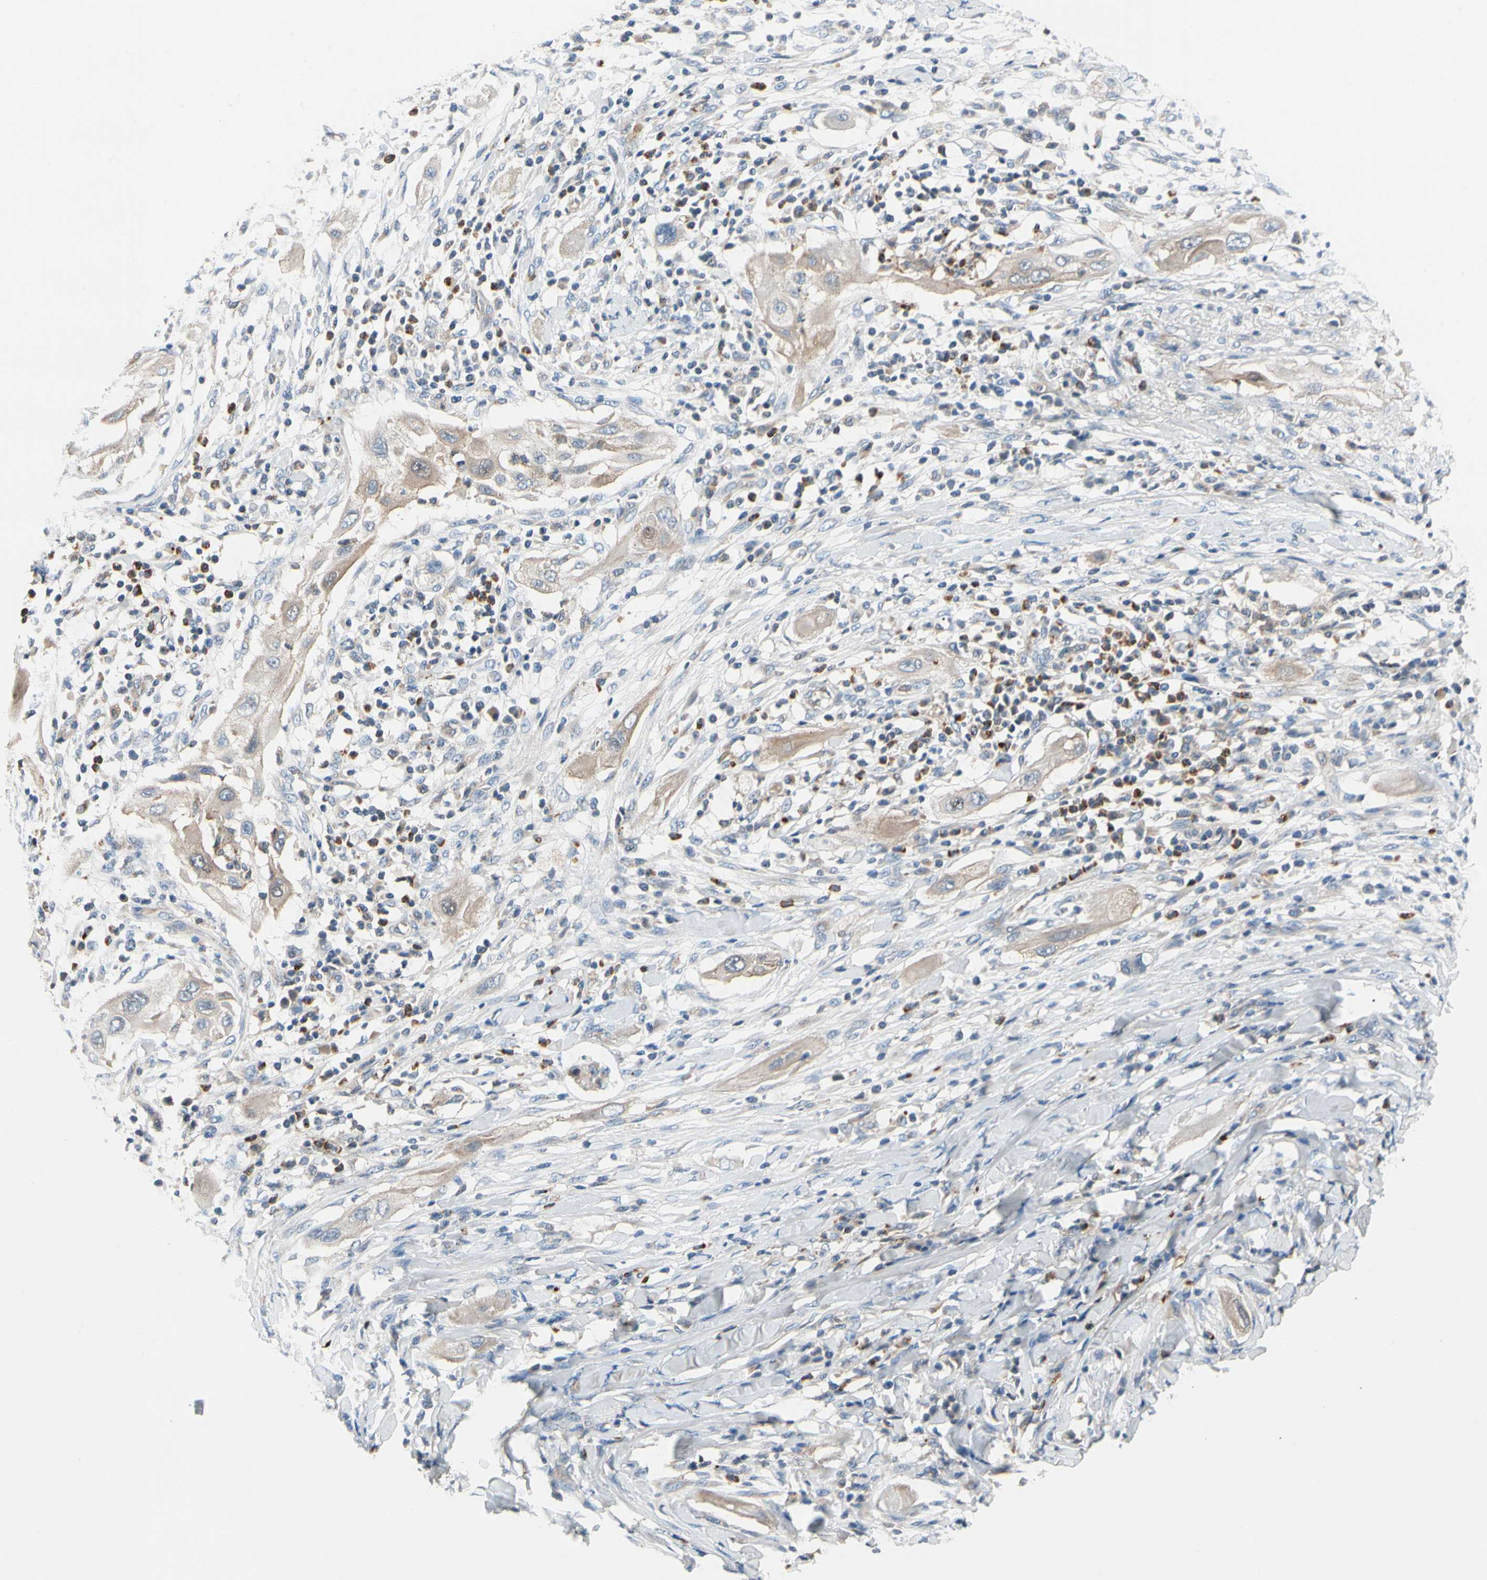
{"staining": {"intensity": "weak", "quantity": ">75%", "location": "cytoplasmic/membranous"}, "tissue": "lung cancer", "cell_type": "Tumor cells", "image_type": "cancer", "snomed": [{"axis": "morphology", "description": "Squamous cell carcinoma, NOS"}, {"axis": "topography", "description": "Lung"}], "caption": "This photomicrograph exhibits IHC staining of lung cancer (squamous cell carcinoma), with low weak cytoplasmic/membranous staining in about >75% of tumor cells.", "gene": "HJURP", "patient": {"sex": "female", "age": 47}}